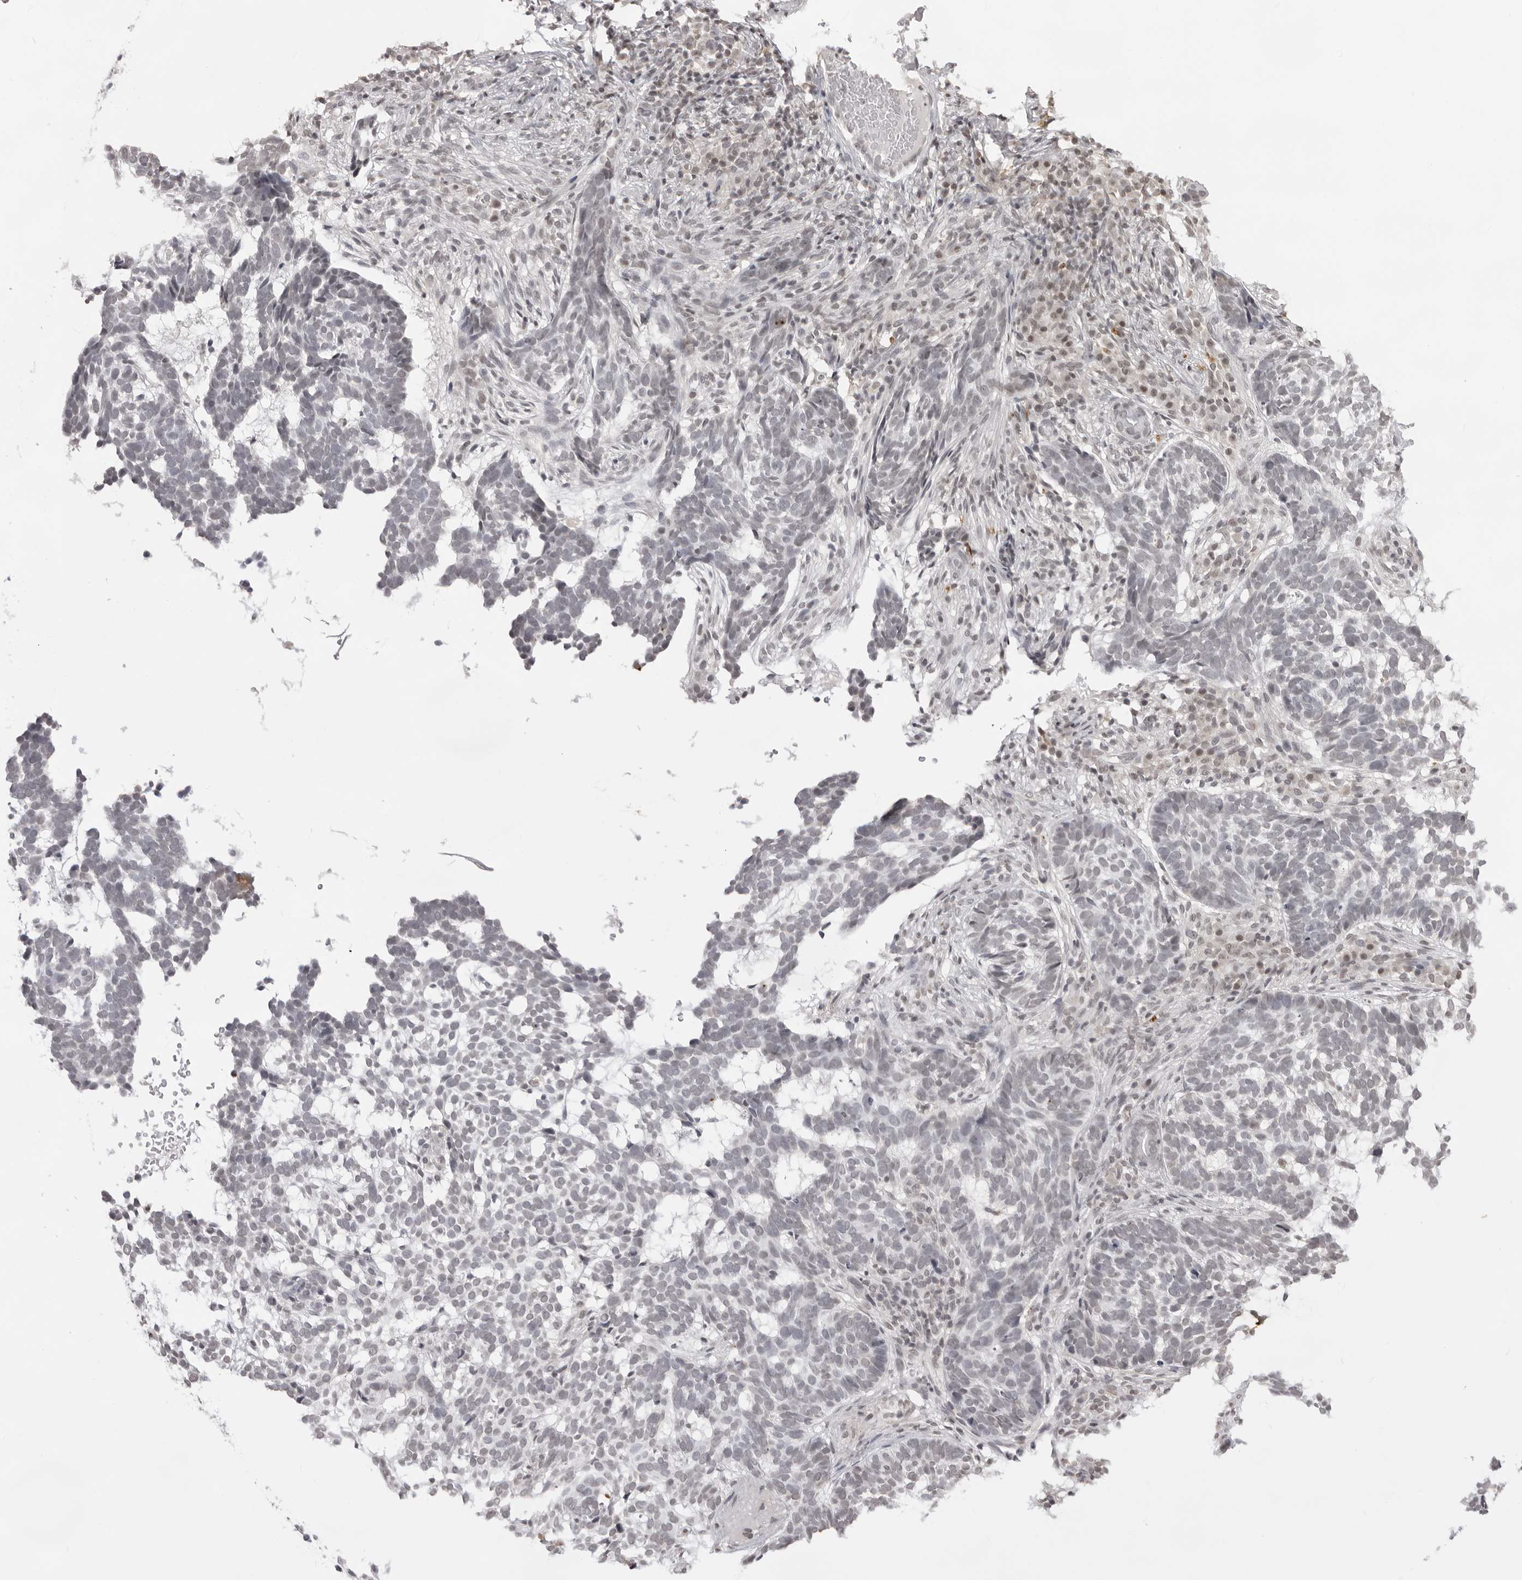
{"staining": {"intensity": "negative", "quantity": "none", "location": "none"}, "tissue": "skin cancer", "cell_type": "Tumor cells", "image_type": "cancer", "snomed": [{"axis": "morphology", "description": "Basal cell carcinoma"}, {"axis": "topography", "description": "Skin"}], "caption": "This is a micrograph of immunohistochemistry staining of skin cancer, which shows no staining in tumor cells.", "gene": "NTM", "patient": {"sex": "male", "age": 85}}